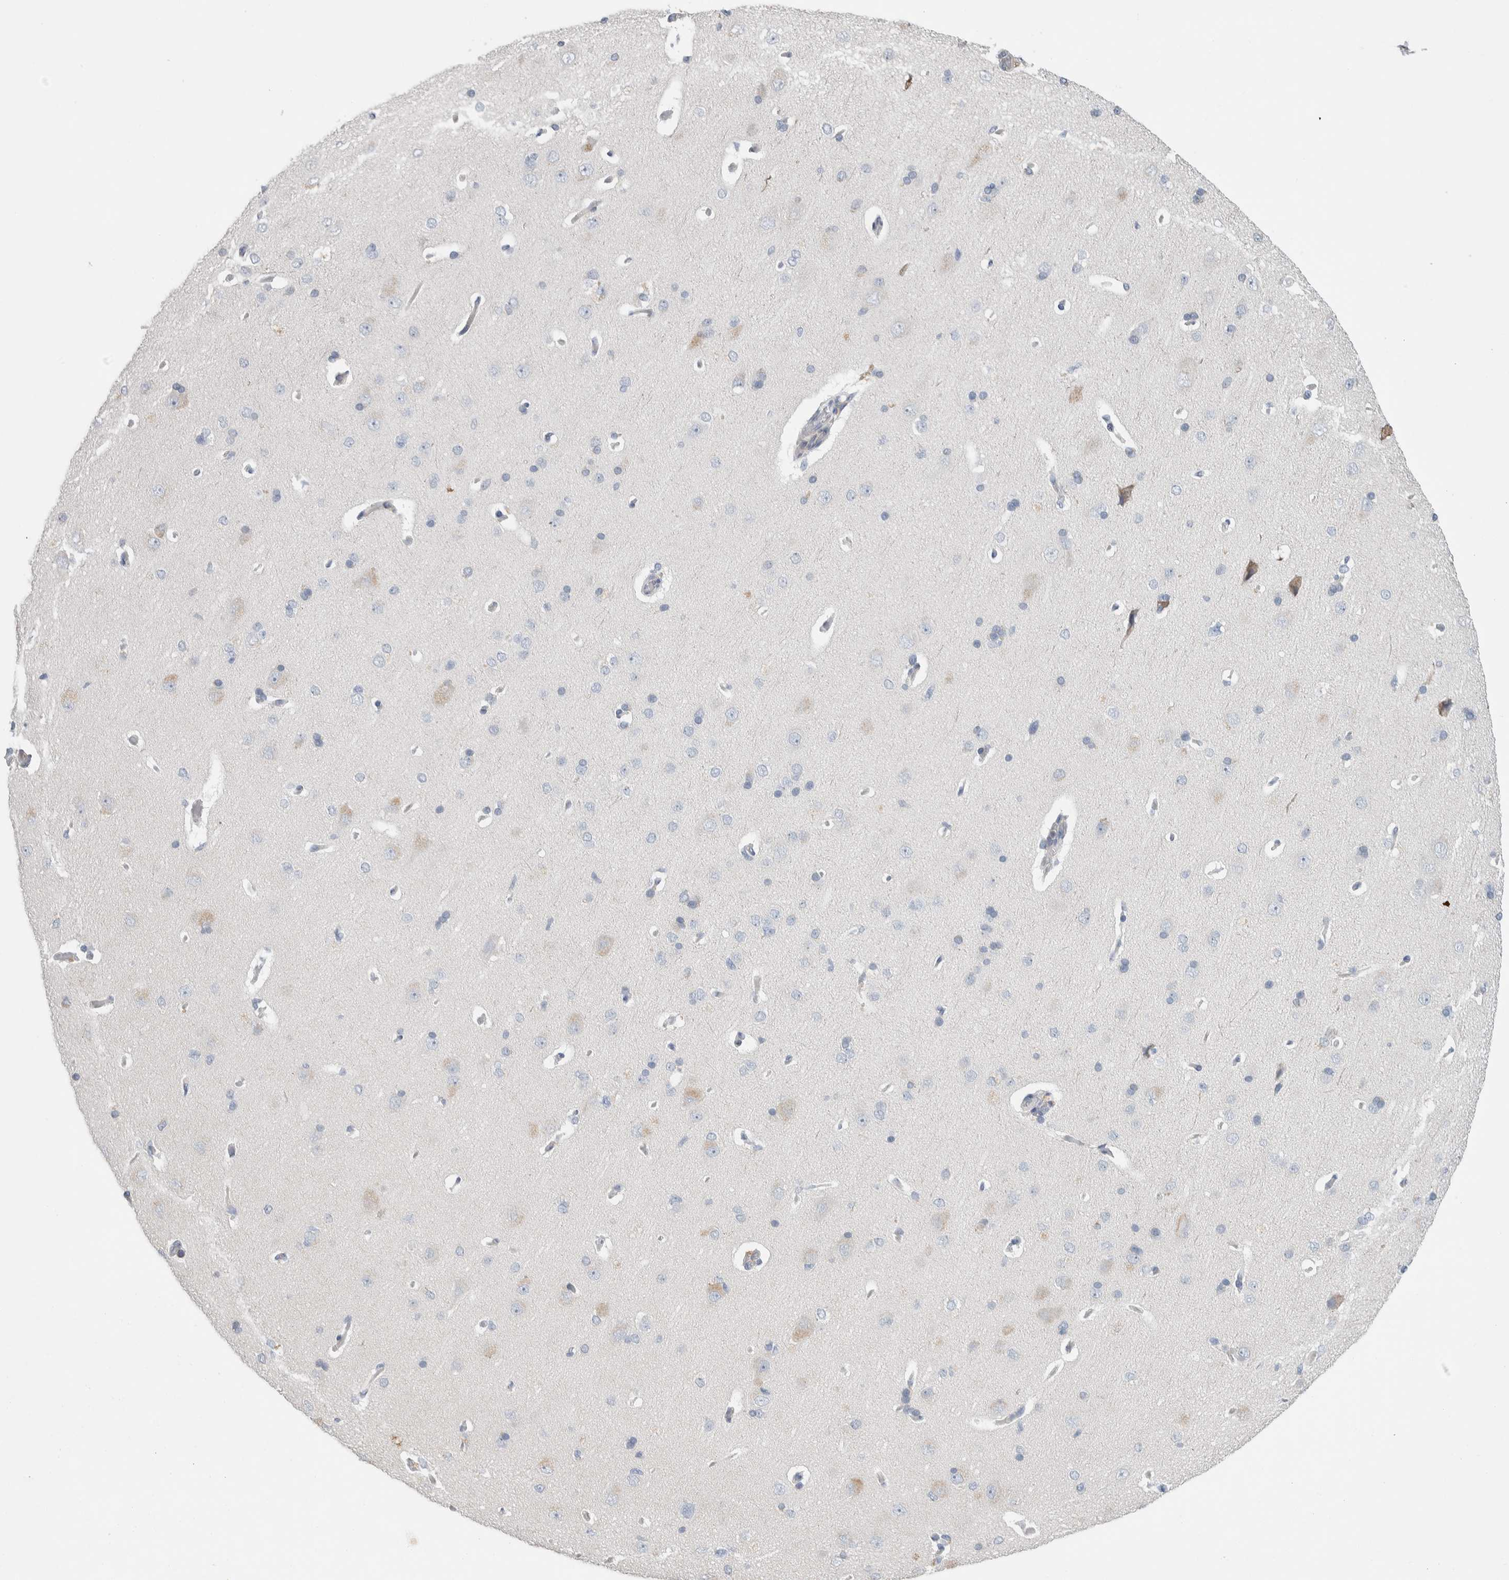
{"staining": {"intensity": "negative", "quantity": "none", "location": "none"}, "tissue": "cerebral cortex", "cell_type": "Endothelial cells", "image_type": "normal", "snomed": [{"axis": "morphology", "description": "Normal tissue, NOS"}, {"axis": "topography", "description": "Cerebral cortex"}], "caption": "Immunohistochemistry (IHC) image of unremarkable cerebral cortex: cerebral cortex stained with DAB (3,3'-diaminobenzidine) demonstrates no significant protein positivity in endothelial cells.", "gene": "ENGASE", "patient": {"sex": "male", "age": 62}}